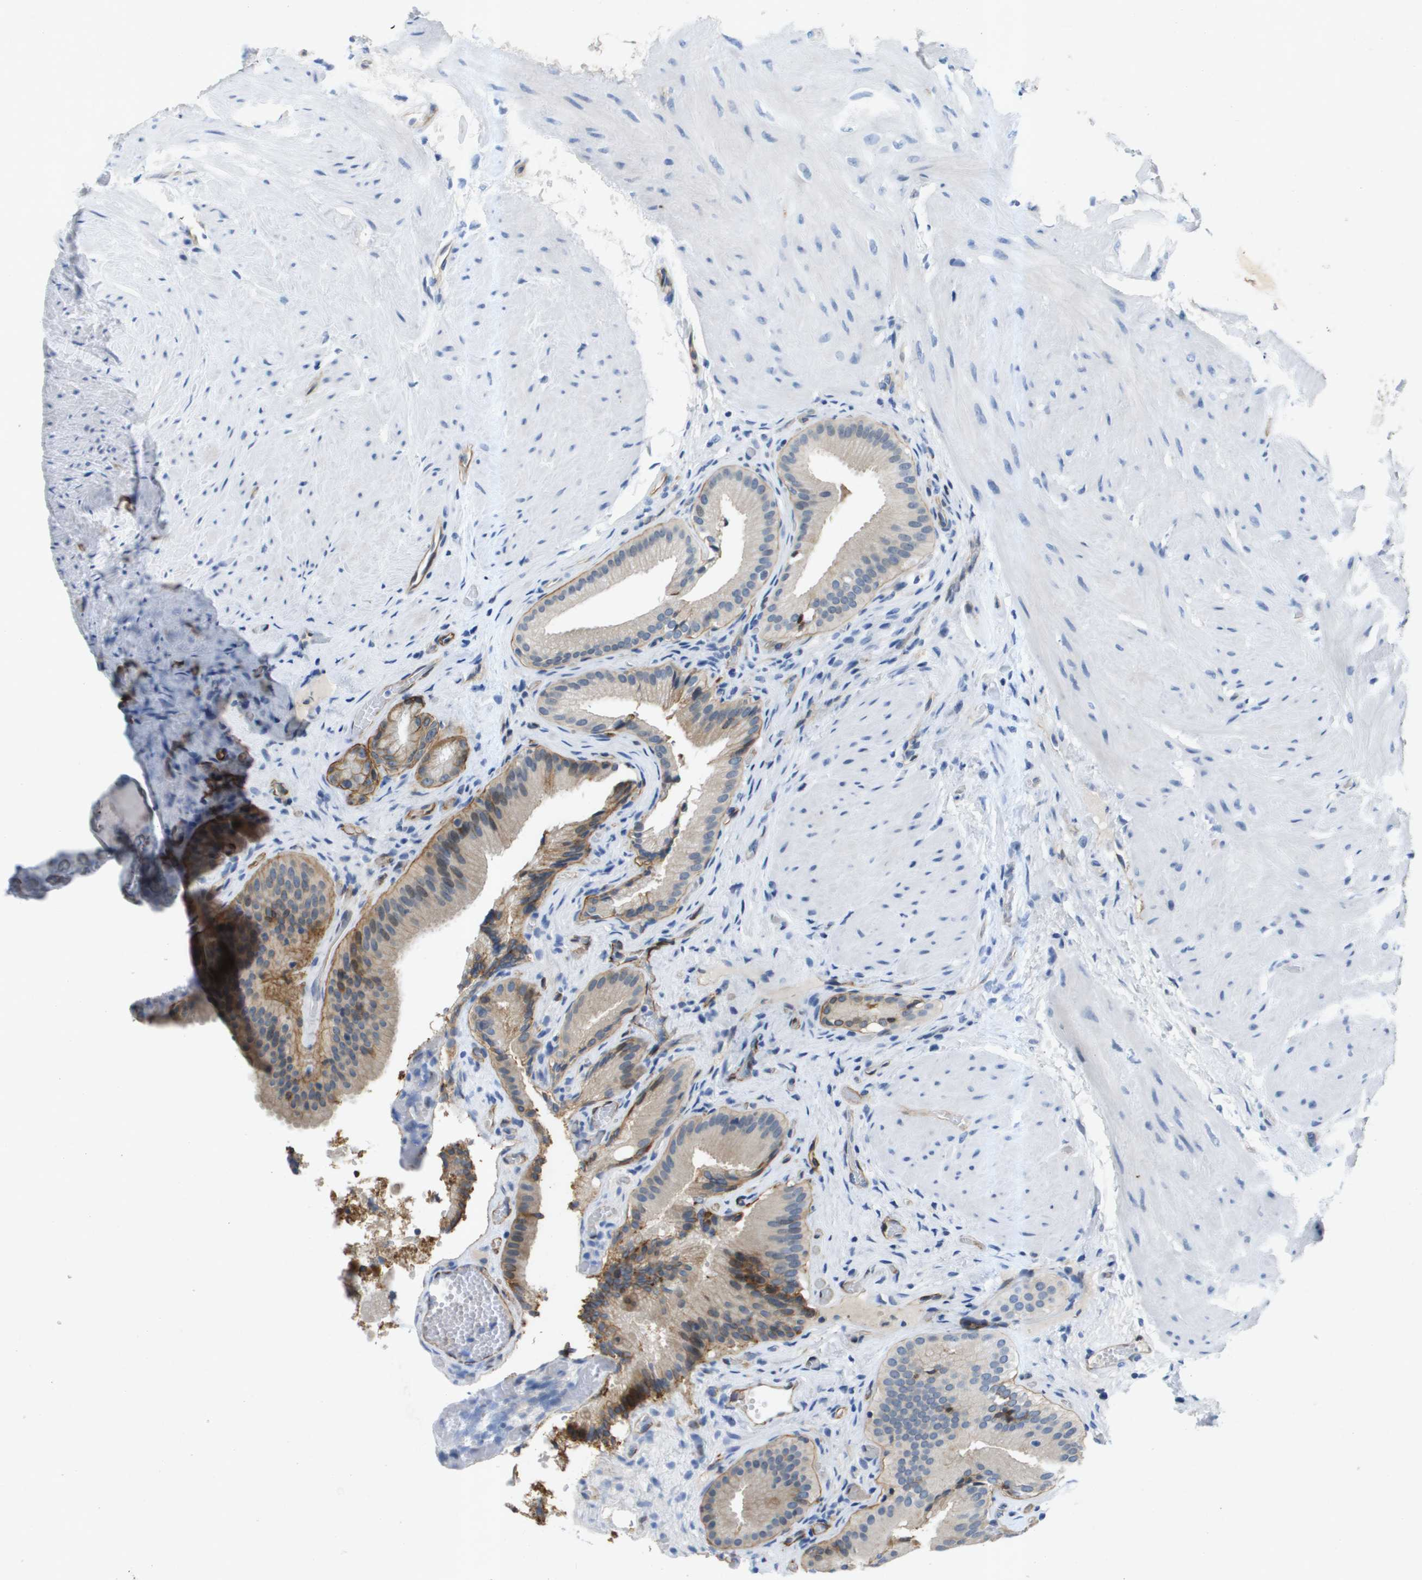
{"staining": {"intensity": "moderate", "quantity": "25%-75%", "location": "cytoplasmic/membranous"}, "tissue": "gallbladder", "cell_type": "Glandular cells", "image_type": "normal", "snomed": [{"axis": "morphology", "description": "Normal tissue, NOS"}, {"axis": "topography", "description": "Gallbladder"}], "caption": "Unremarkable gallbladder displays moderate cytoplasmic/membranous staining in about 25%-75% of glandular cells, visualized by immunohistochemistry.", "gene": "ITGA6", "patient": {"sex": "male", "age": 49}}